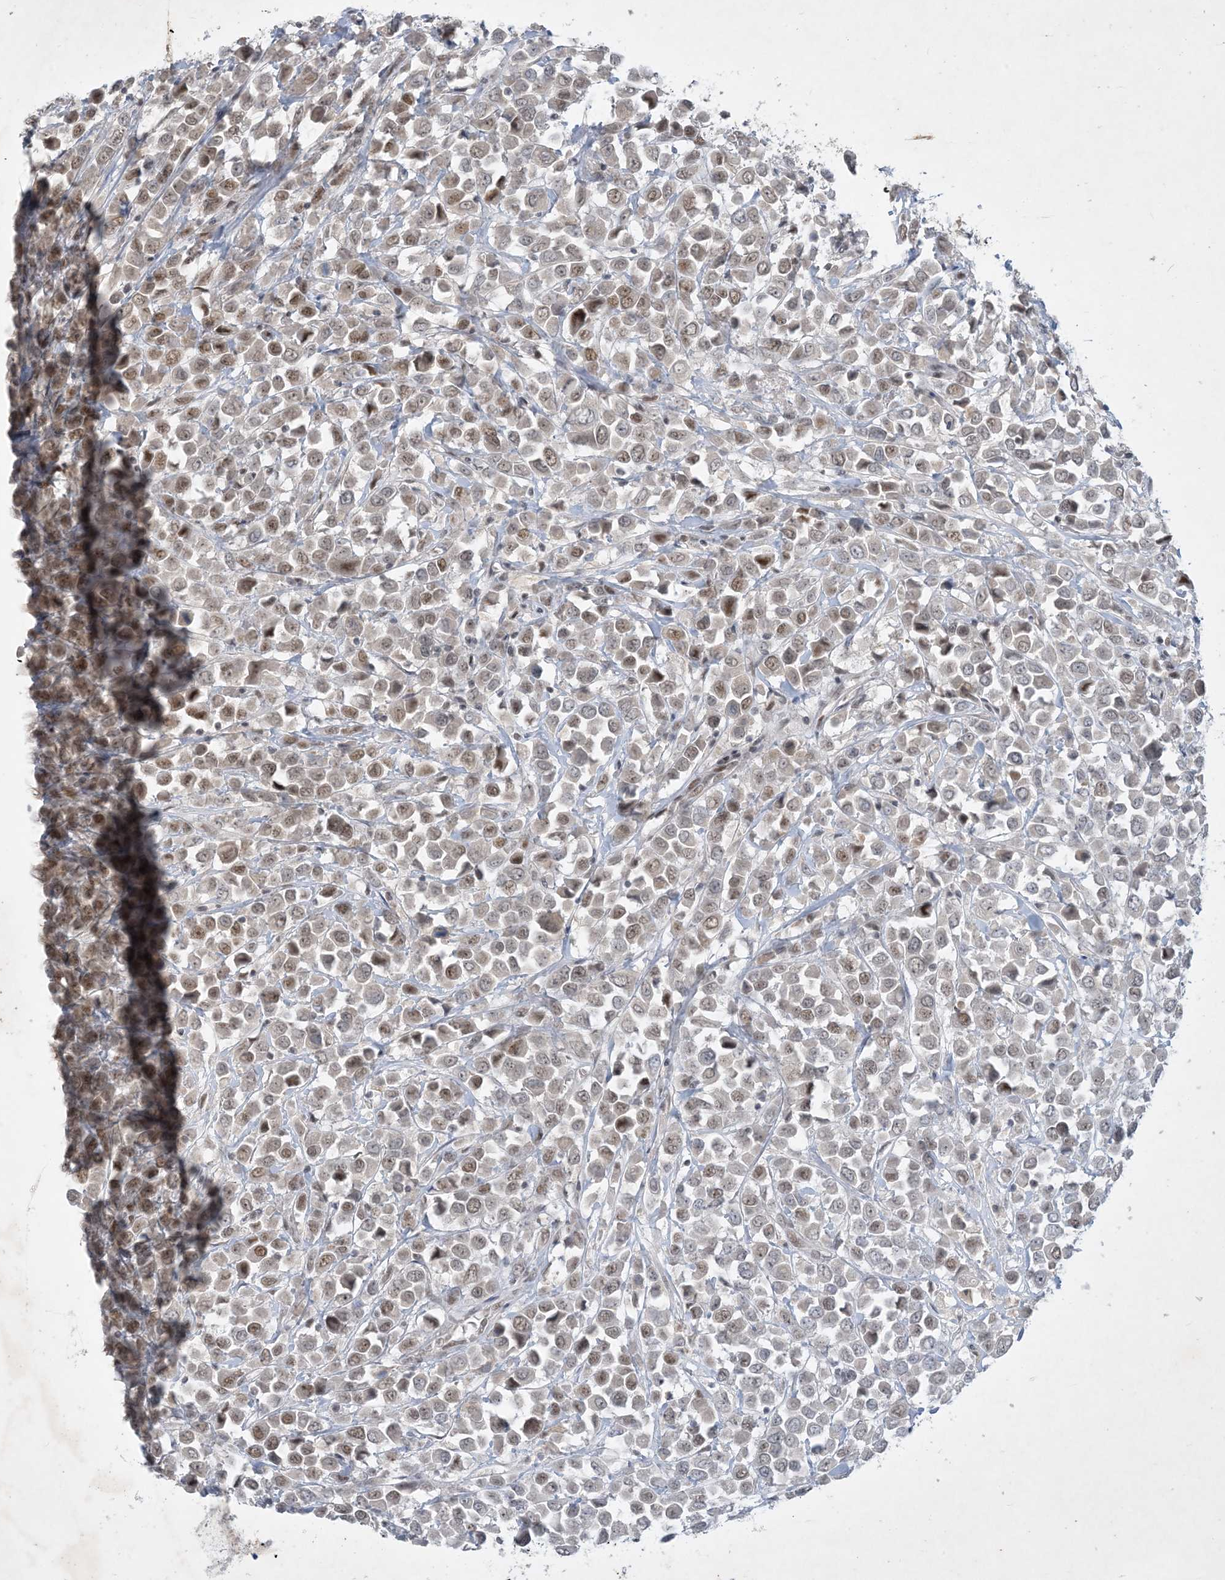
{"staining": {"intensity": "weak", "quantity": ">75%", "location": "nuclear"}, "tissue": "breast cancer", "cell_type": "Tumor cells", "image_type": "cancer", "snomed": [{"axis": "morphology", "description": "Duct carcinoma"}, {"axis": "topography", "description": "Breast"}], "caption": "Protein expression analysis of infiltrating ductal carcinoma (breast) reveals weak nuclear positivity in approximately >75% of tumor cells.", "gene": "ZNF674", "patient": {"sex": "female", "age": 61}}